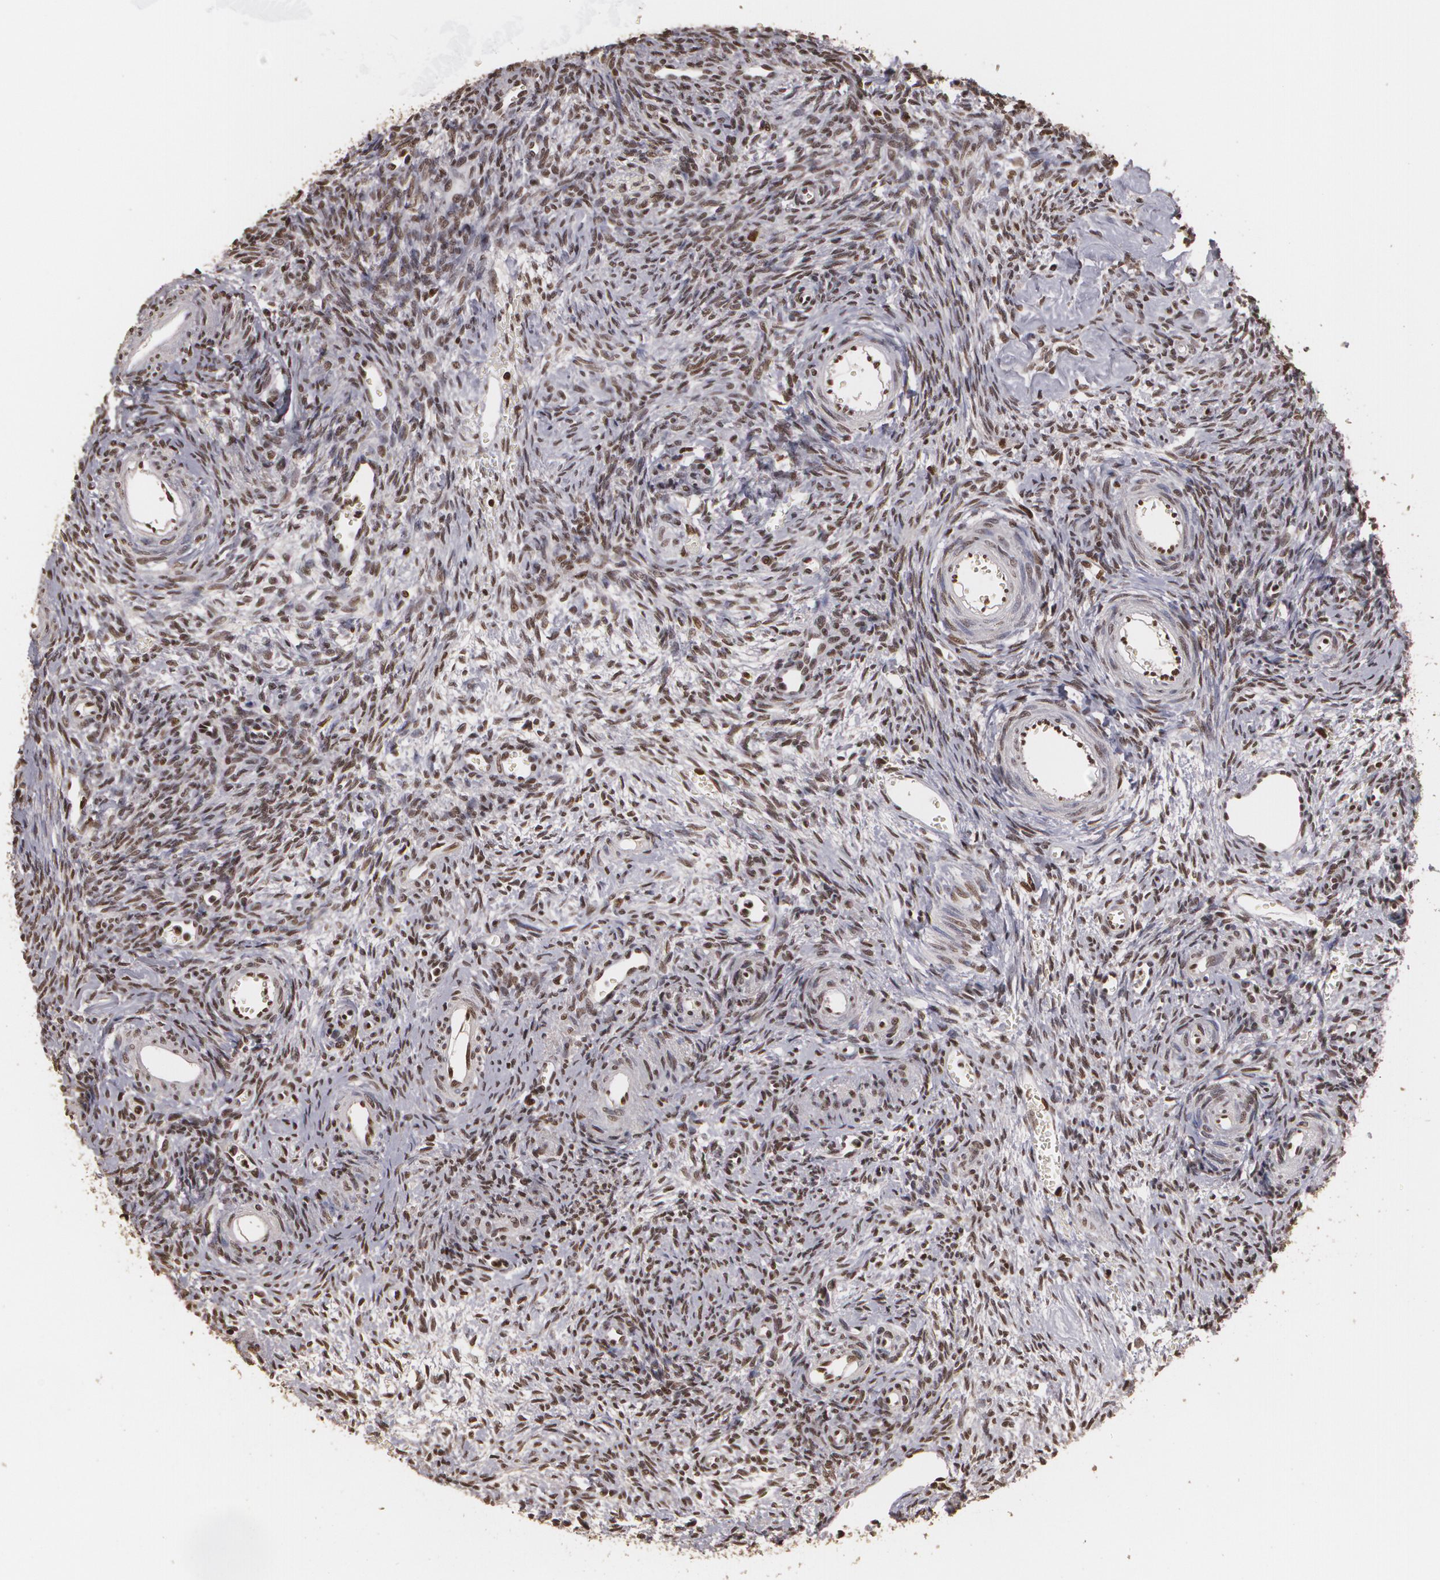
{"staining": {"intensity": "strong", "quantity": ">75%", "location": "nuclear"}, "tissue": "ovary", "cell_type": "Follicle cells", "image_type": "normal", "snomed": [{"axis": "morphology", "description": "Normal tissue, NOS"}, {"axis": "topography", "description": "Ovary"}], "caption": "Immunohistochemical staining of normal ovary shows >75% levels of strong nuclear protein positivity in about >75% of follicle cells. (IHC, brightfield microscopy, high magnification).", "gene": "RCOR1", "patient": {"sex": "female", "age": 39}}